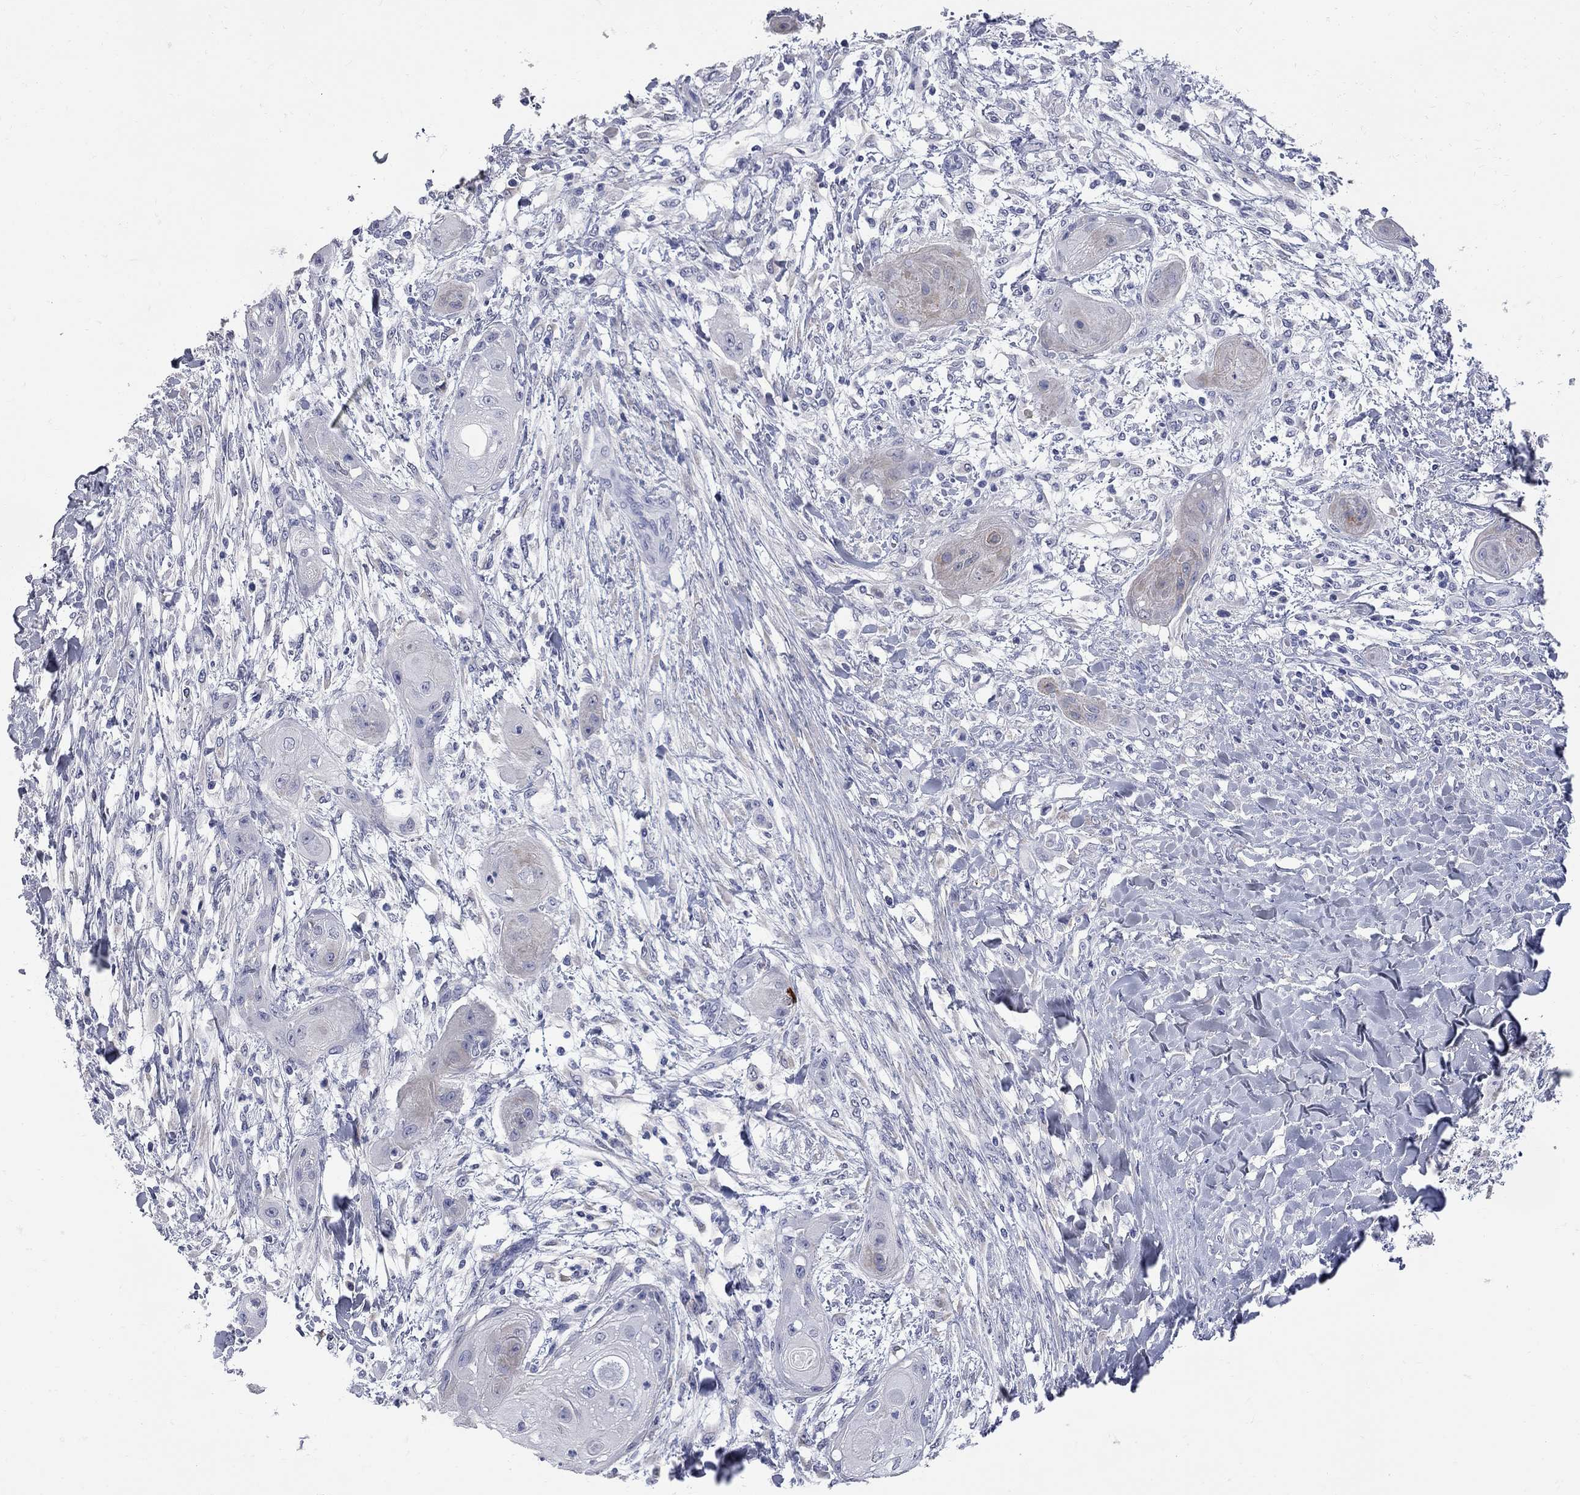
{"staining": {"intensity": "moderate", "quantity": "<25%", "location": "cytoplasmic/membranous"}, "tissue": "skin cancer", "cell_type": "Tumor cells", "image_type": "cancer", "snomed": [{"axis": "morphology", "description": "Squamous cell carcinoma, NOS"}, {"axis": "topography", "description": "Skin"}], "caption": "Moderate cytoplasmic/membranous expression is appreciated in approximately <25% of tumor cells in skin cancer.", "gene": "FAM221B", "patient": {"sex": "male", "age": 62}}